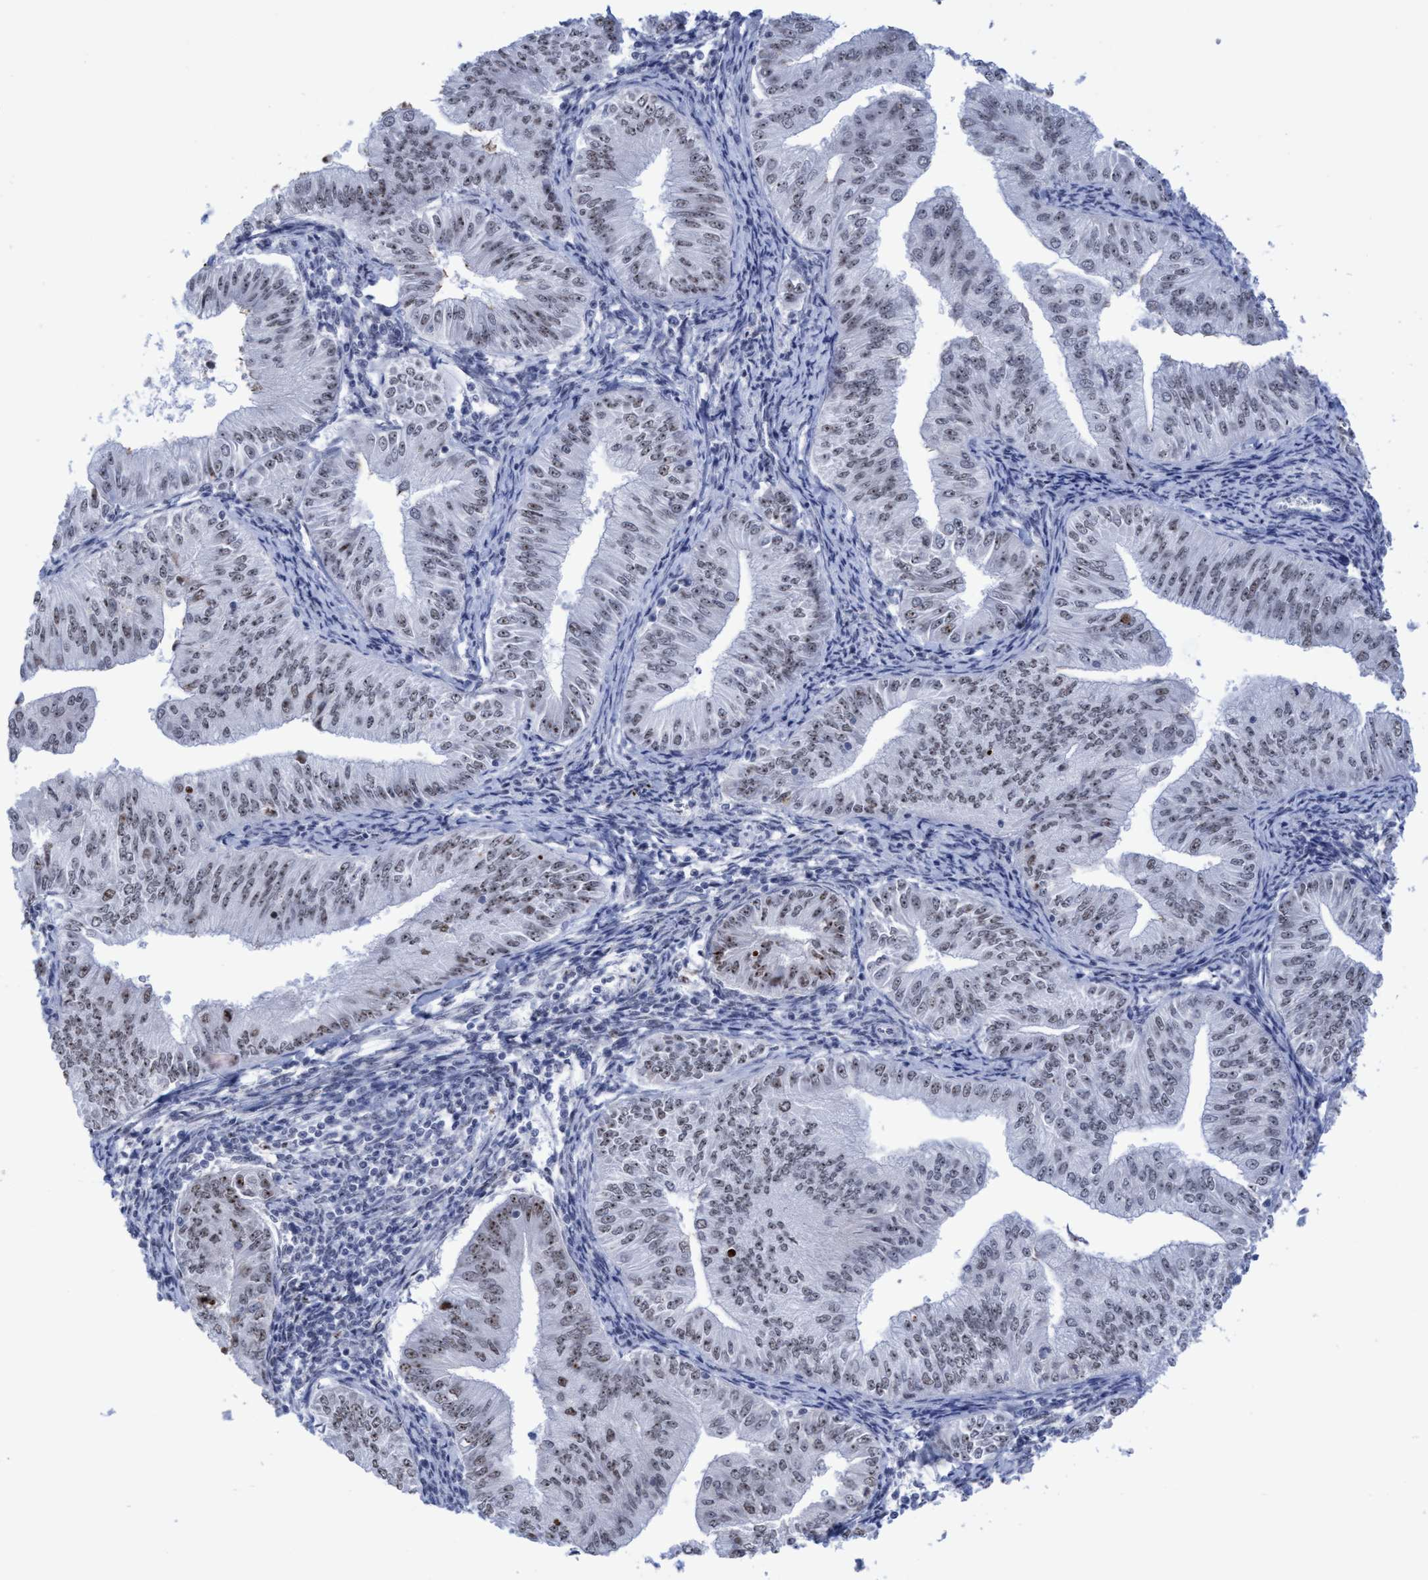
{"staining": {"intensity": "moderate", "quantity": "25%-75%", "location": "nuclear"}, "tissue": "endometrial cancer", "cell_type": "Tumor cells", "image_type": "cancer", "snomed": [{"axis": "morphology", "description": "Normal tissue, NOS"}, {"axis": "morphology", "description": "Adenocarcinoma, NOS"}, {"axis": "topography", "description": "Endometrium"}], "caption": "There is medium levels of moderate nuclear staining in tumor cells of endometrial cancer, as demonstrated by immunohistochemical staining (brown color).", "gene": "EFCAB10", "patient": {"sex": "female", "age": 53}}